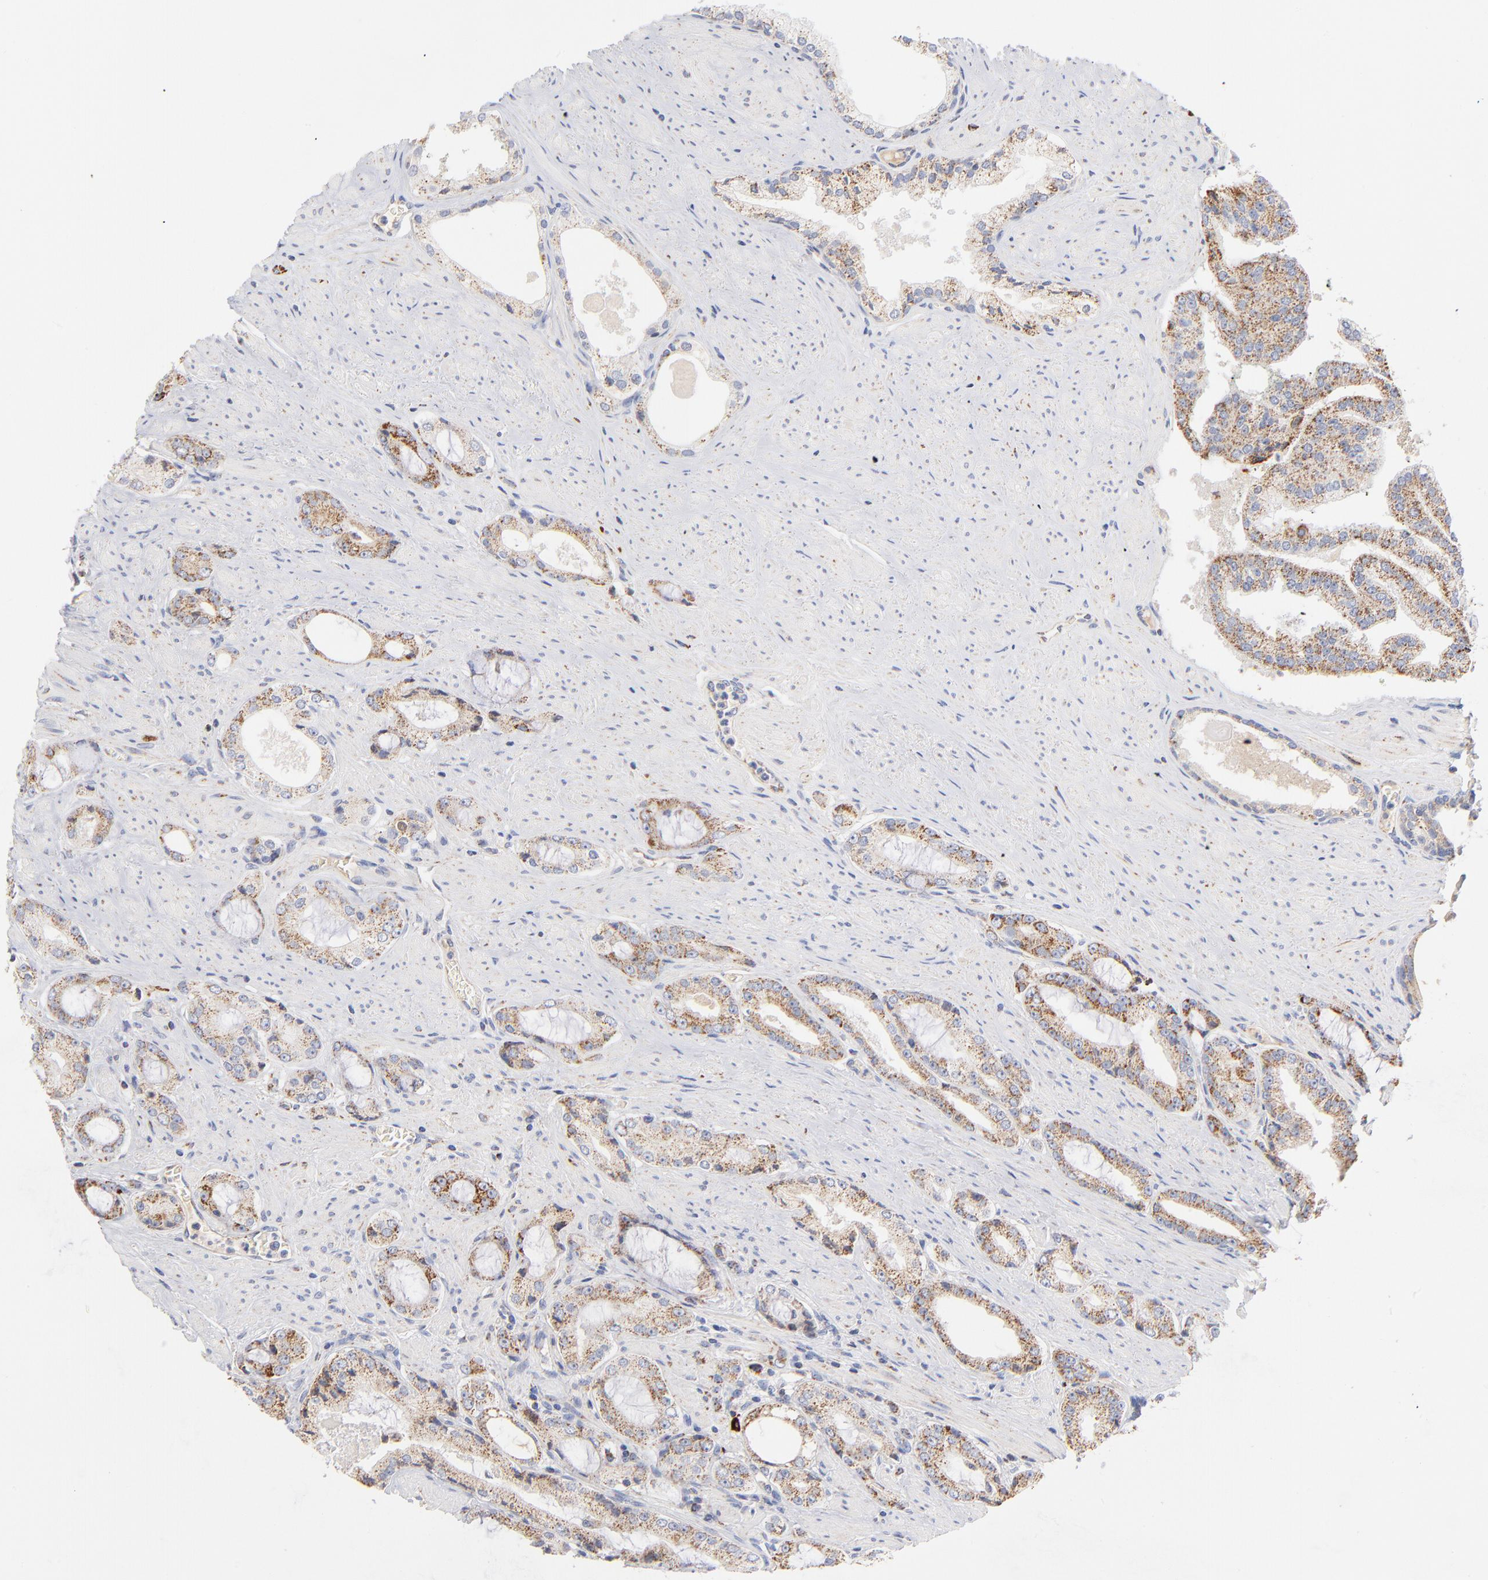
{"staining": {"intensity": "moderate", "quantity": ">75%", "location": "cytoplasmic/membranous"}, "tissue": "prostate cancer", "cell_type": "Tumor cells", "image_type": "cancer", "snomed": [{"axis": "morphology", "description": "Adenocarcinoma, Medium grade"}, {"axis": "topography", "description": "Prostate"}], "caption": "Moderate cytoplasmic/membranous protein positivity is present in about >75% of tumor cells in prostate medium-grade adenocarcinoma. (IHC, brightfield microscopy, high magnification).", "gene": "DLAT", "patient": {"sex": "male", "age": 60}}